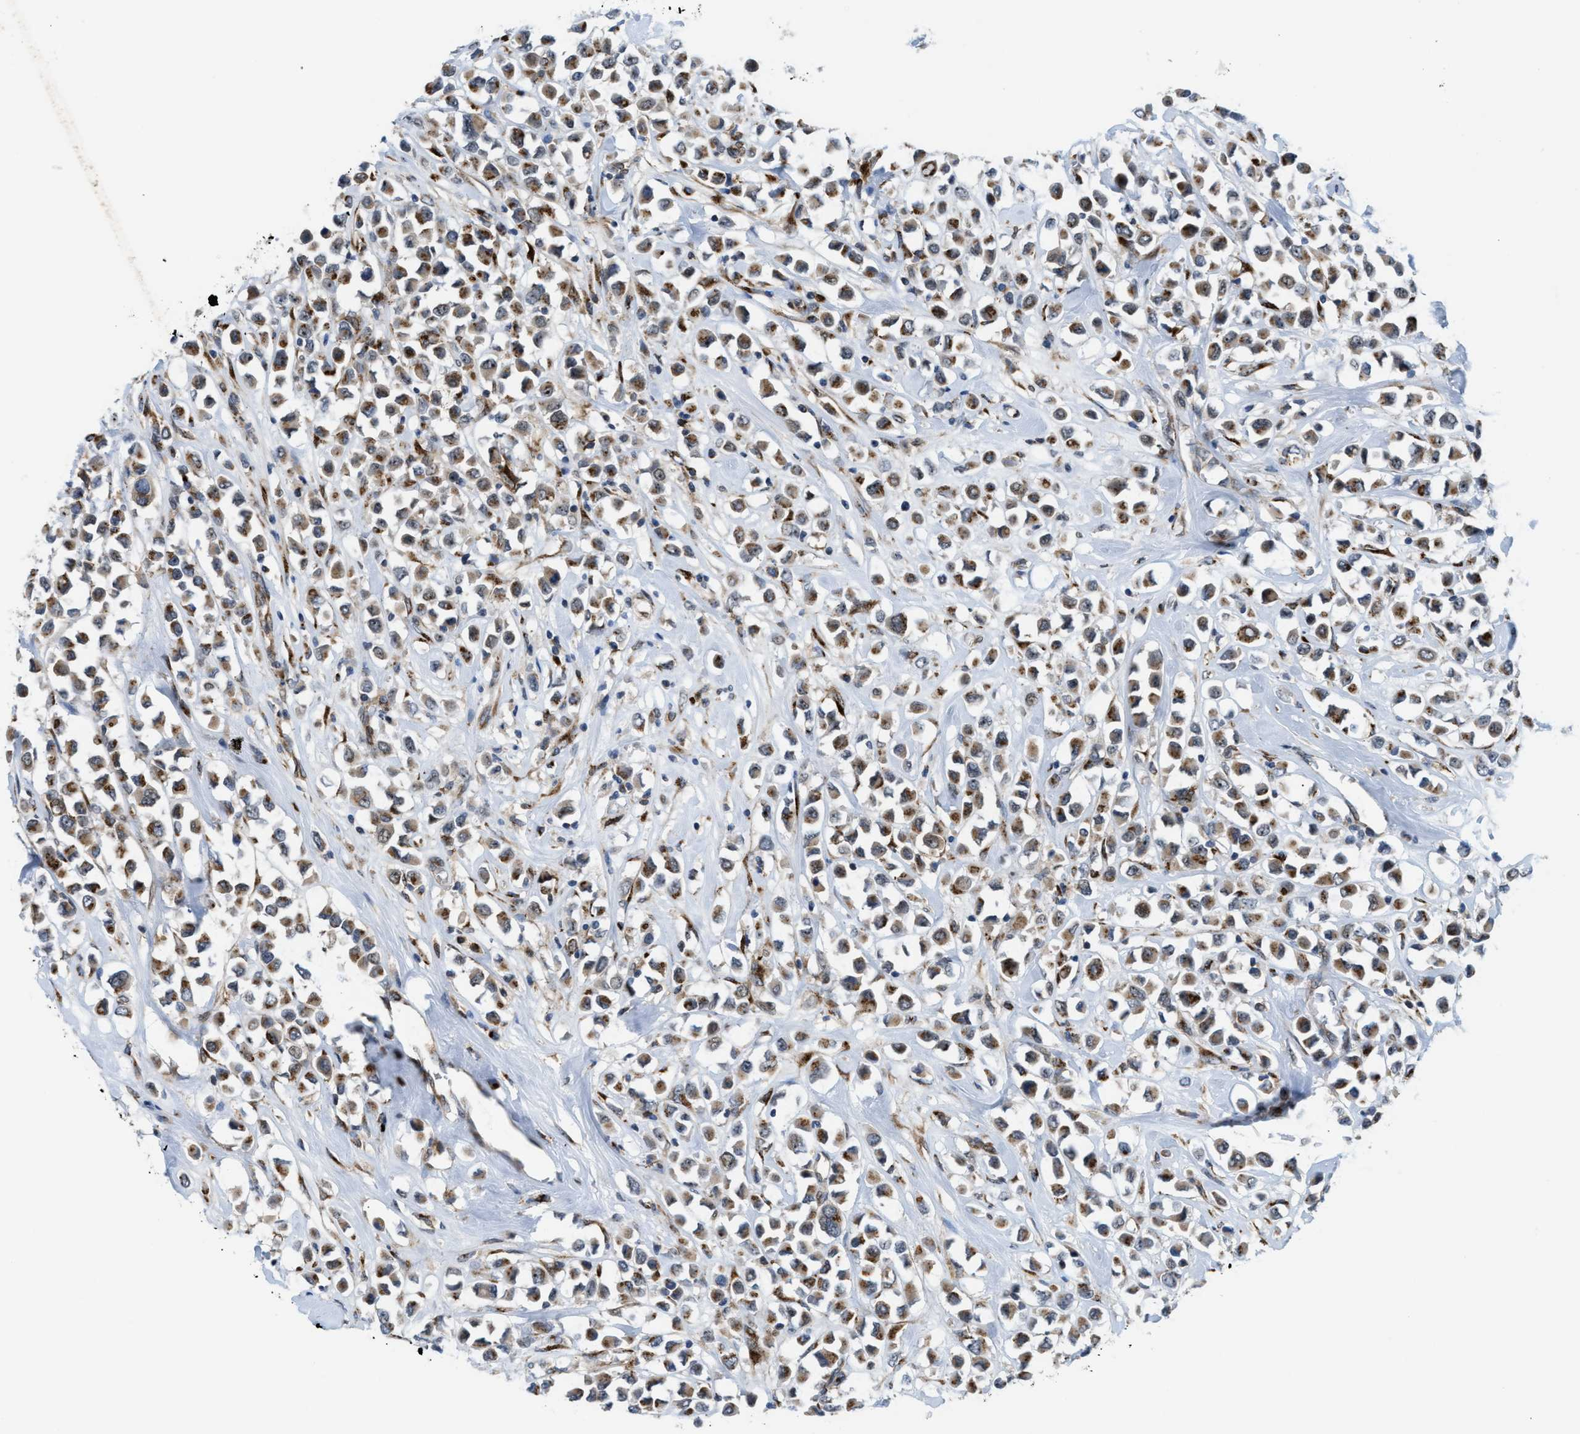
{"staining": {"intensity": "weak", "quantity": ">75%", "location": "cytoplasmic/membranous"}, "tissue": "breast cancer", "cell_type": "Tumor cells", "image_type": "cancer", "snomed": [{"axis": "morphology", "description": "Duct carcinoma"}, {"axis": "topography", "description": "Breast"}], "caption": "Human breast cancer (intraductal carcinoma) stained with a brown dye shows weak cytoplasmic/membranous positive positivity in approximately >75% of tumor cells.", "gene": "SLC38A10", "patient": {"sex": "female", "age": 61}}